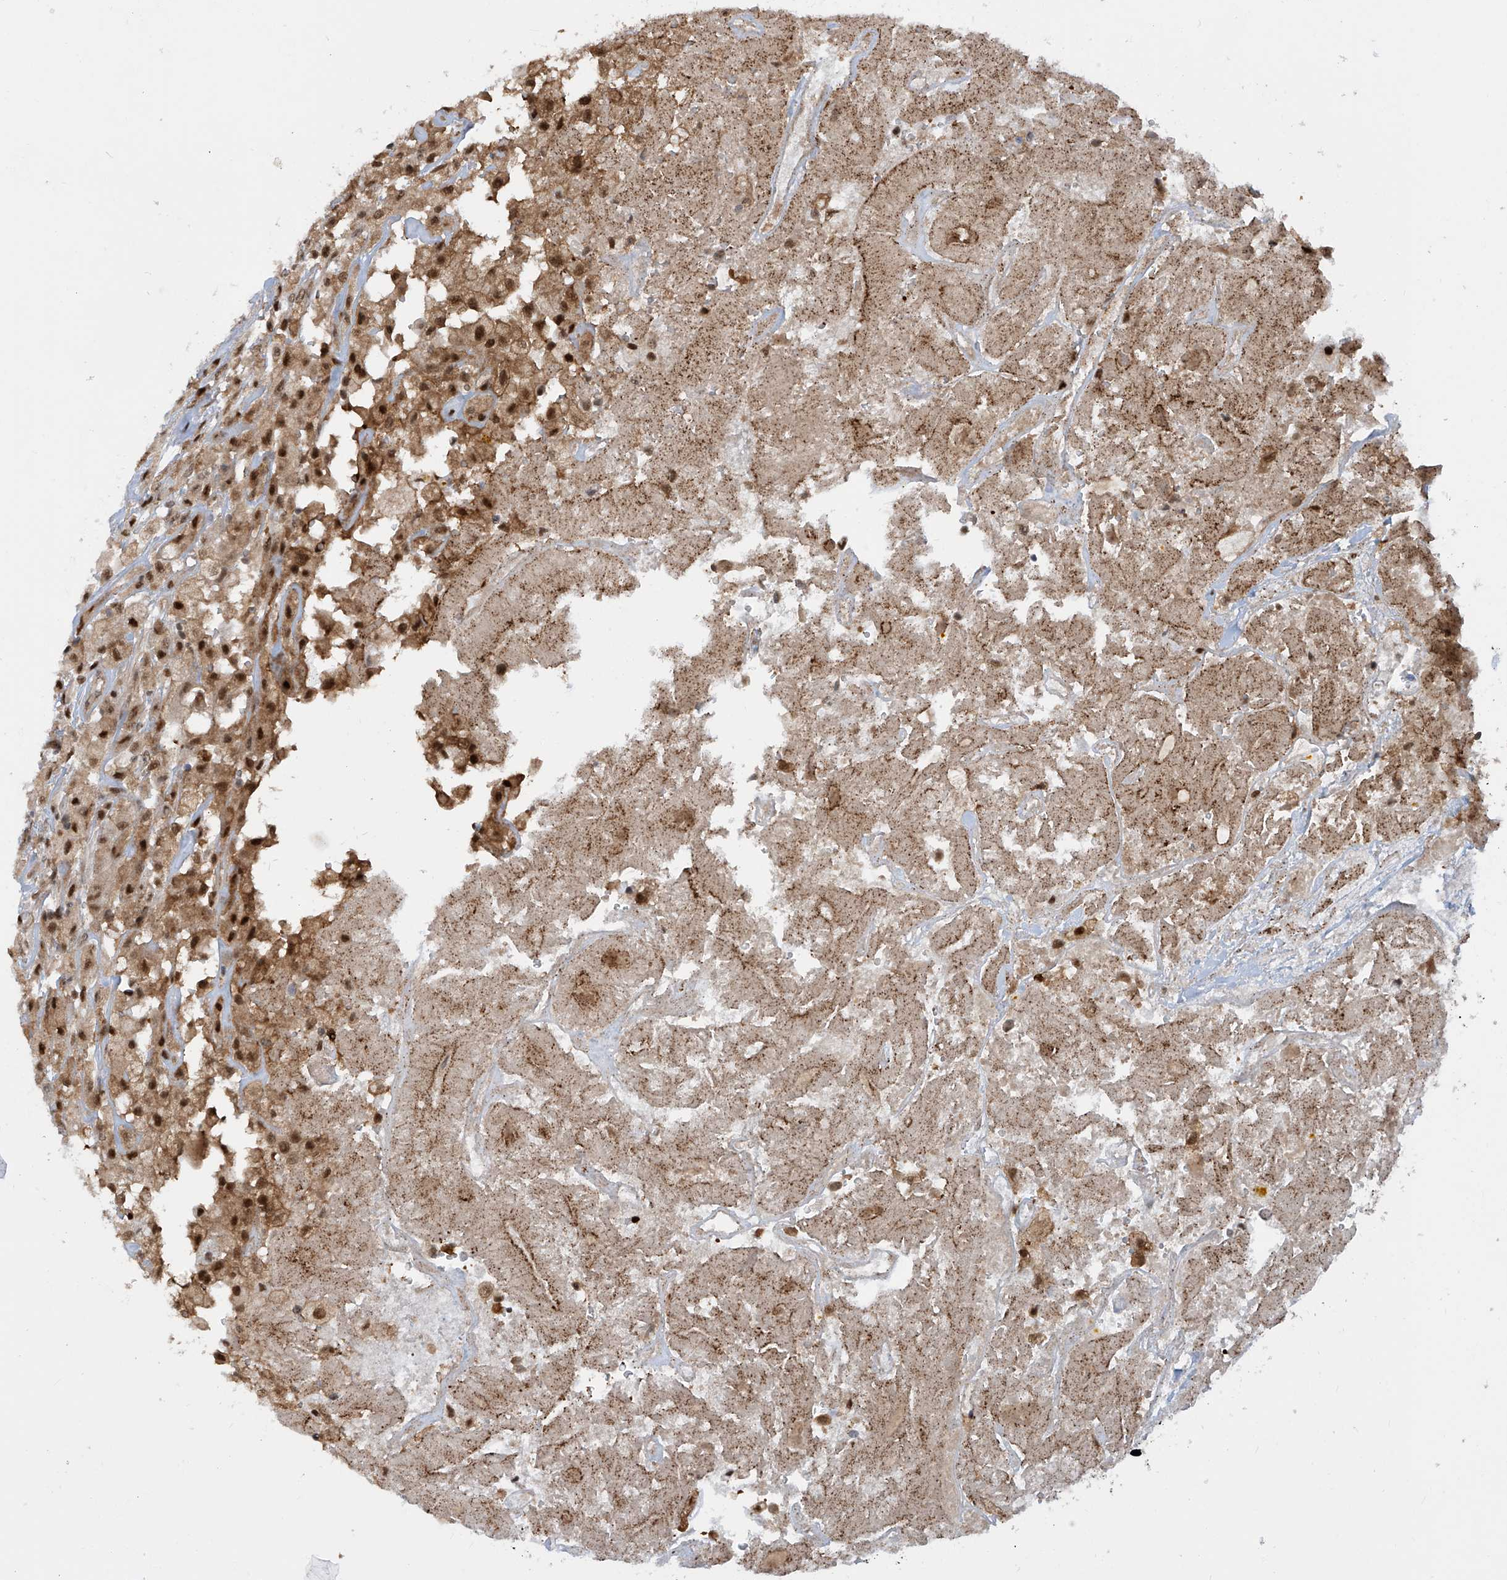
{"staining": {"intensity": "strong", "quantity": ">75%", "location": "nuclear"}, "tissue": "thyroid cancer", "cell_type": "Tumor cells", "image_type": "cancer", "snomed": [{"axis": "morphology", "description": "Papillary adenocarcinoma, NOS"}, {"axis": "topography", "description": "Thyroid gland"}], "caption": "A histopathology image showing strong nuclear staining in about >75% of tumor cells in thyroid papillary adenocarcinoma, as visualized by brown immunohistochemical staining.", "gene": "LAGE3", "patient": {"sex": "female", "age": 59}}